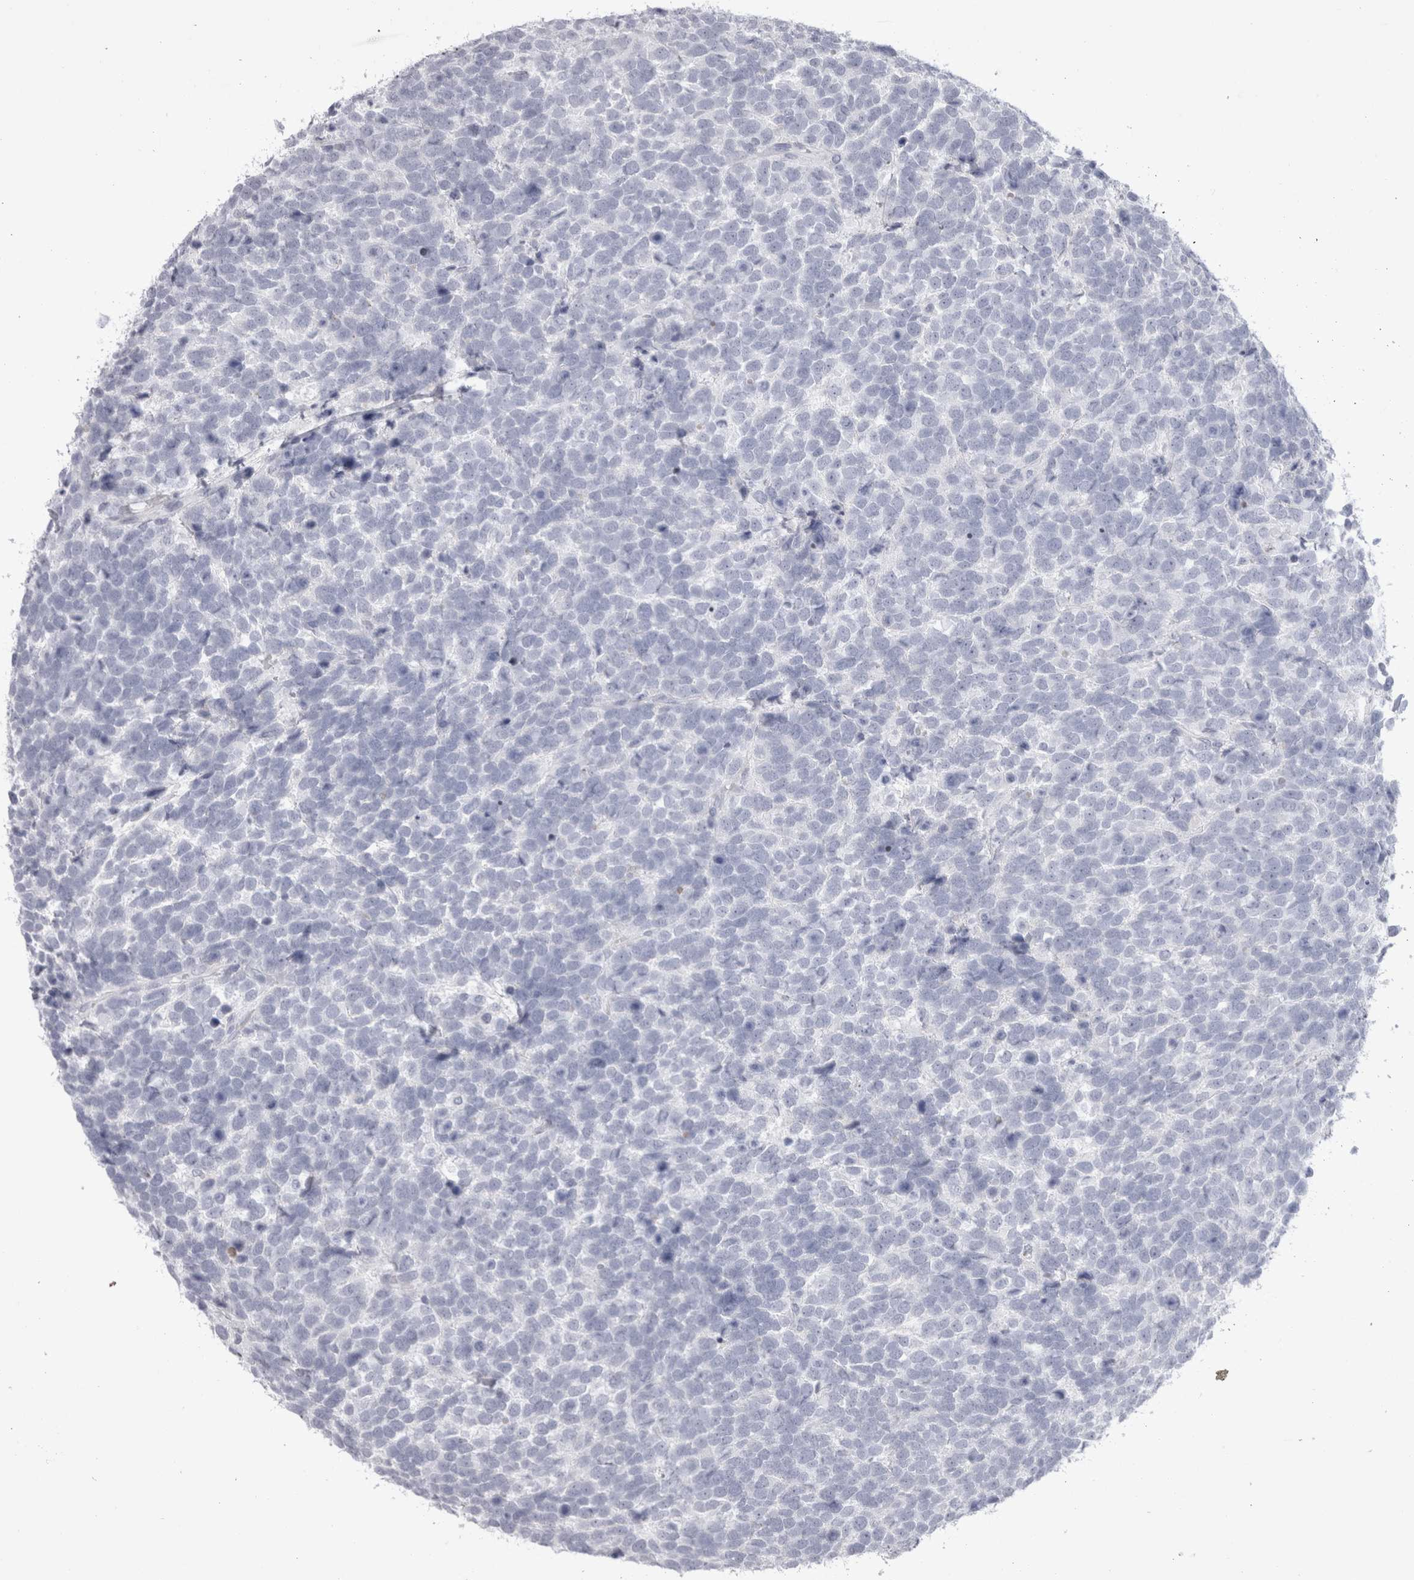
{"staining": {"intensity": "negative", "quantity": "none", "location": "none"}, "tissue": "urothelial cancer", "cell_type": "Tumor cells", "image_type": "cancer", "snomed": [{"axis": "morphology", "description": "Urothelial carcinoma, High grade"}, {"axis": "topography", "description": "Urinary bladder"}], "caption": "Urothelial cancer was stained to show a protein in brown. There is no significant expression in tumor cells. Brightfield microscopy of immunohistochemistry stained with DAB (brown) and hematoxylin (blue), captured at high magnification.", "gene": "ADAM2", "patient": {"sex": "female", "age": 82}}